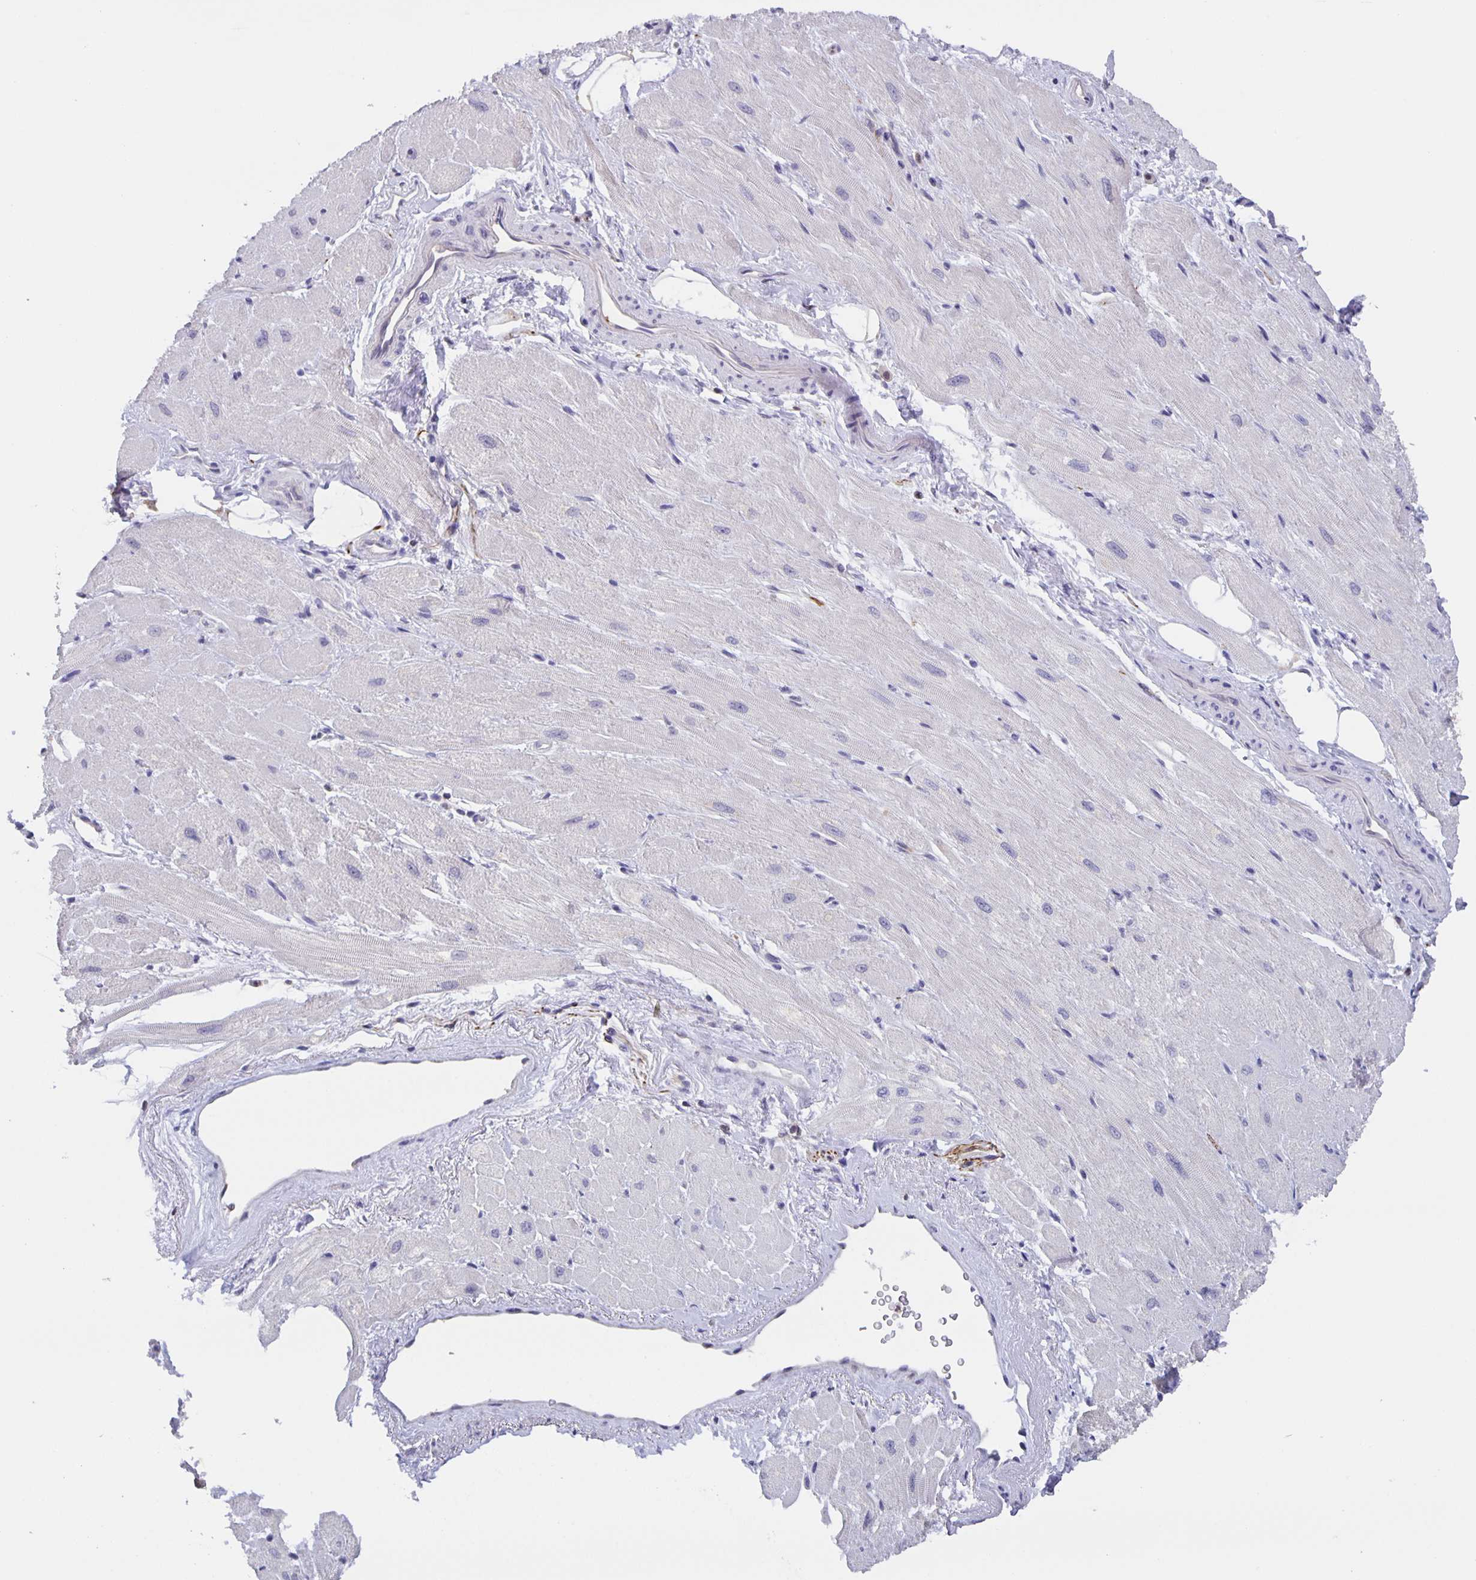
{"staining": {"intensity": "negative", "quantity": "none", "location": "none"}, "tissue": "heart muscle", "cell_type": "Cardiomyocytes", "image_type": "normal", "snomed": [{"axis": "morphology", "description": "Normal tissue, NOS"}, {"axis": "topography", "description": "Heart"}], "caption": "Immunohistochemical staining of unremarkable heart muscle displays no significant positivity in cardiomyocytes. The staining was performed using DAB to visualize the protein expression in brown, while the nuclei were stained in blue with hematoxylin (Magnification: 20x).", "gene": "MARCHF6", "patient": {"sex": "male", "age": 62}}